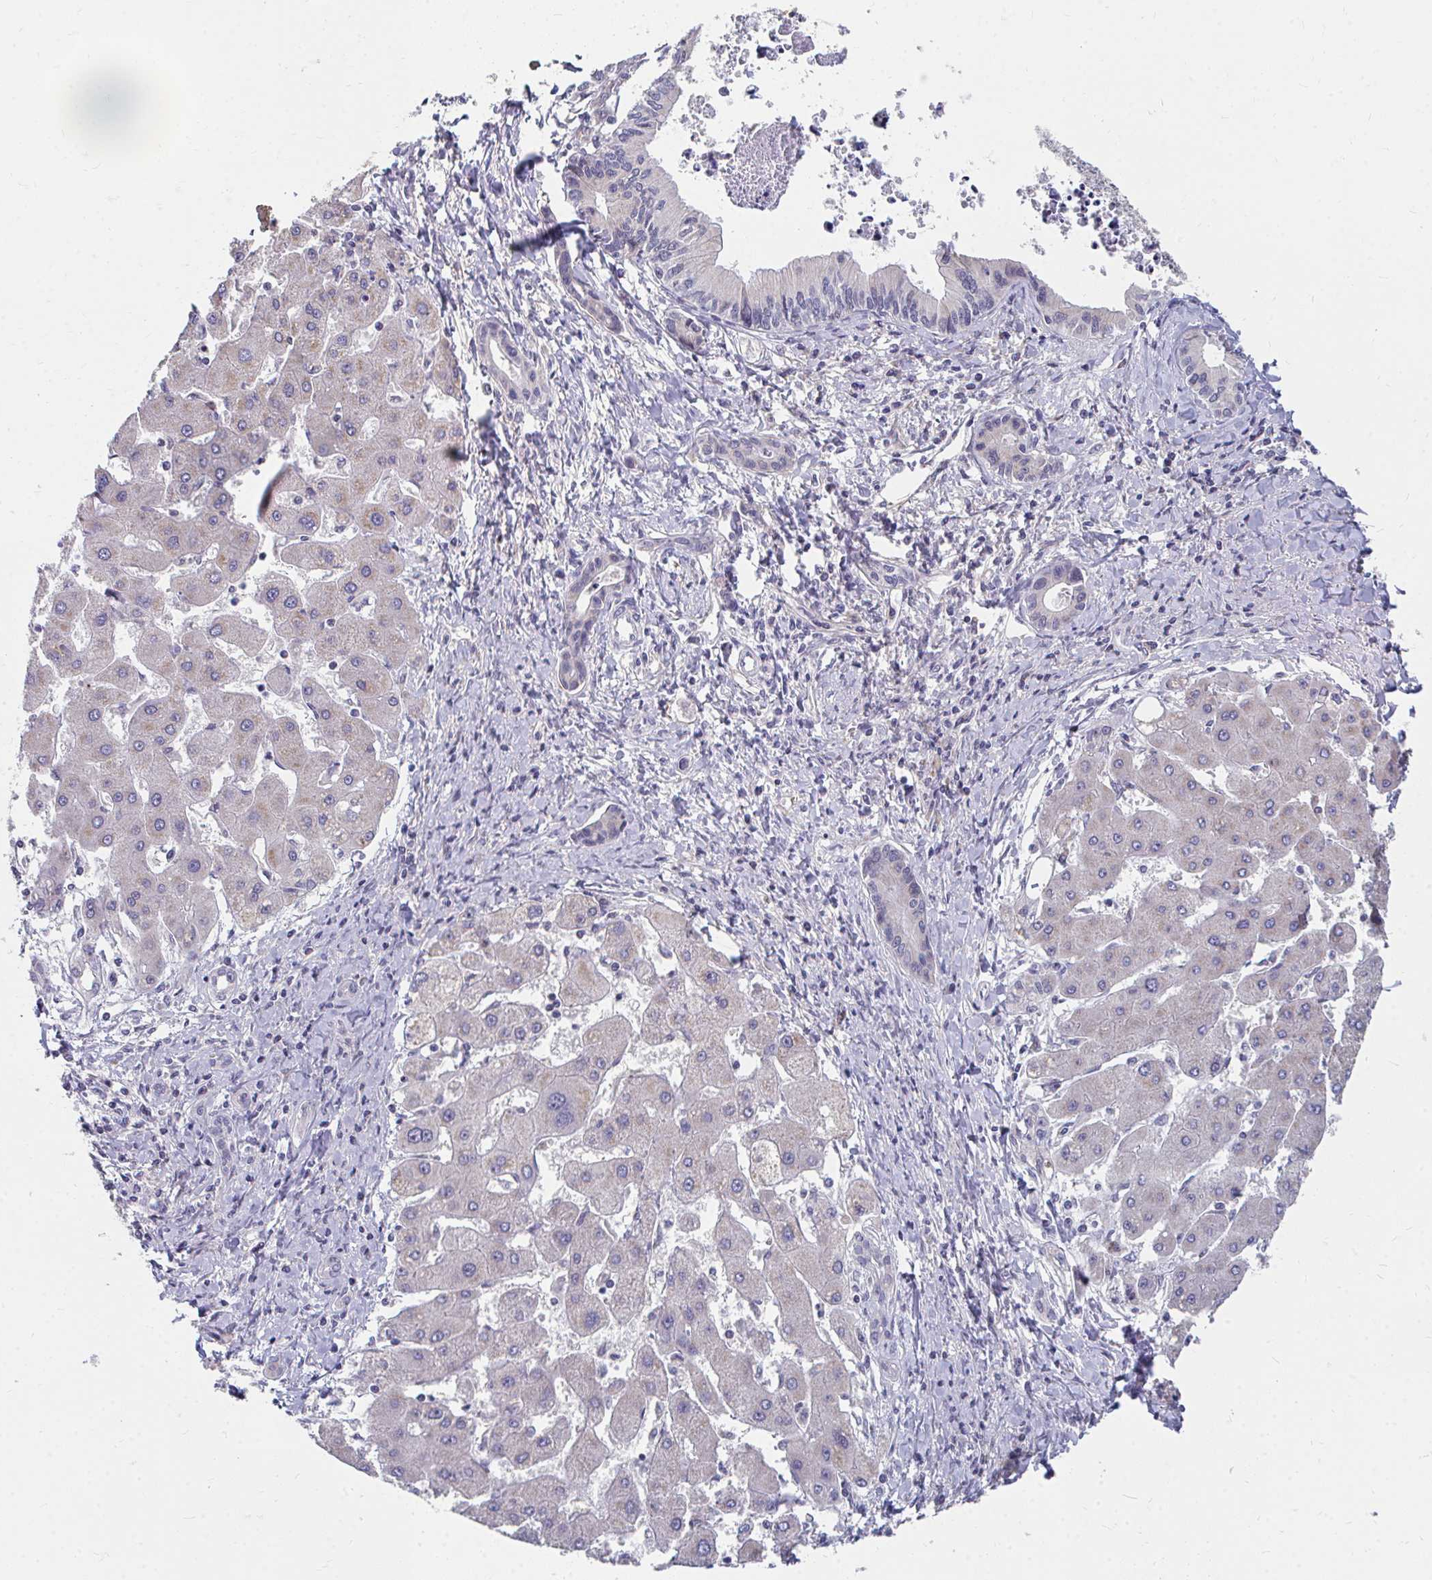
{"staining": {"intensity": "negative", "quantity": "none", "location": "none"}, "tissue": "liver cancer", "cell_type": "Tumor cells", "image_type": "cancer", "snomed": [{"axis": "morphology", "description": "Cholangiocarcinoma"}, {"axis": "topography", "description": "Liver"}], "caption": "Immunohistochemistry micrograph of liver cancer (cholangiocarcinoma) stained for a protein (brown), which reveals no positivity in tumor cells.", "gene": "PEX3", "patient": {"sex": "male", "age": 66}}